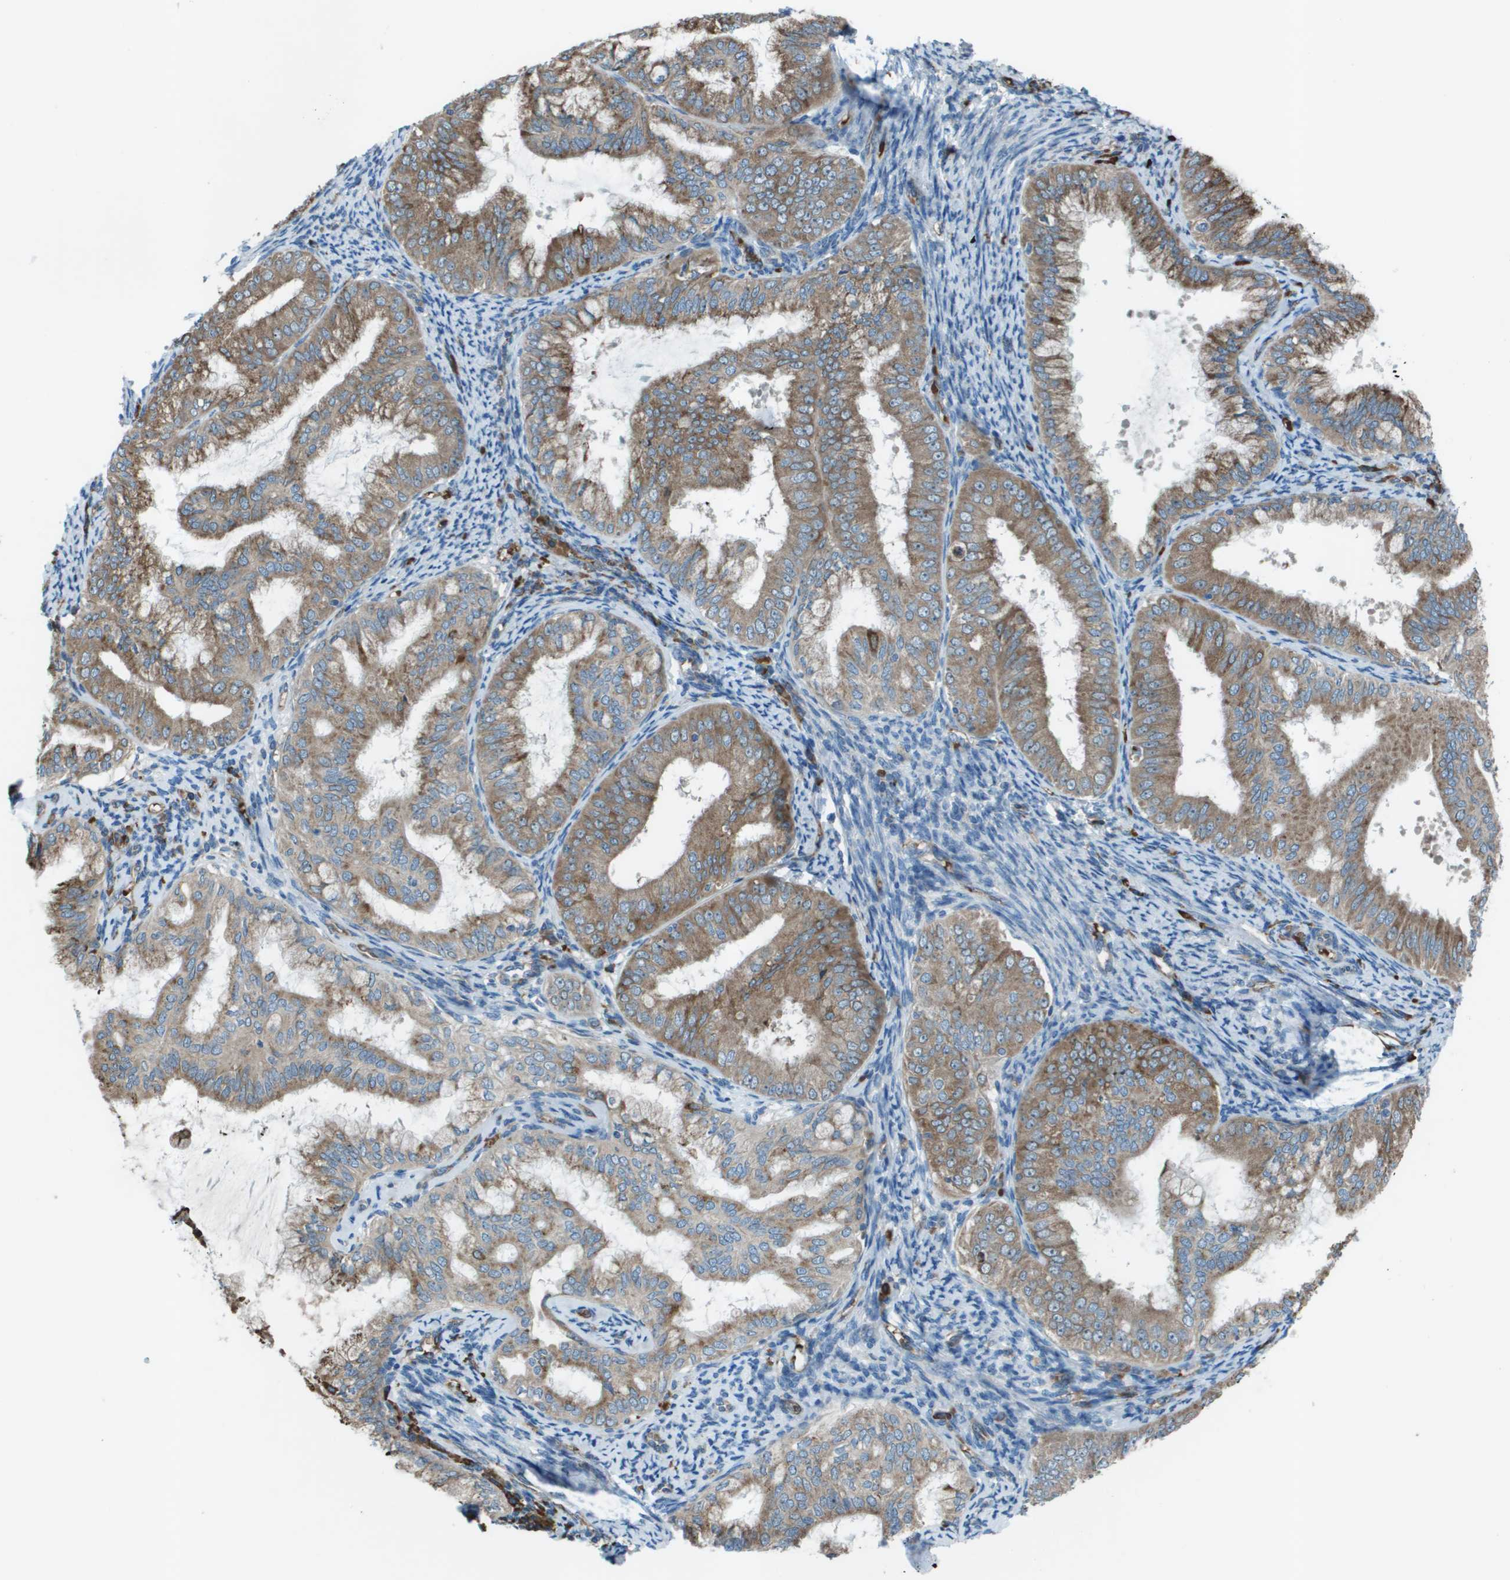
{"staining": {"intensity": "moderate", "quantity": ">75%", "location": "cytoplasmic/membranous"}, "tissue": "endometrial cancer", "cell_type": "Tumor cells", "image_type": "cancer", "snomed": [{"axis": "morphology", "description": "Adenocarcinoma, NOS"}, {"axis": "topography", "description": "Endometrium"}], "caption": "Human endometrial cancer (adenocarcinoma) stained with a protein marker exhibits moderate staining in tumor cells.", "gene": "UTS2", "patient": {"sex": "female", "age": 63}}